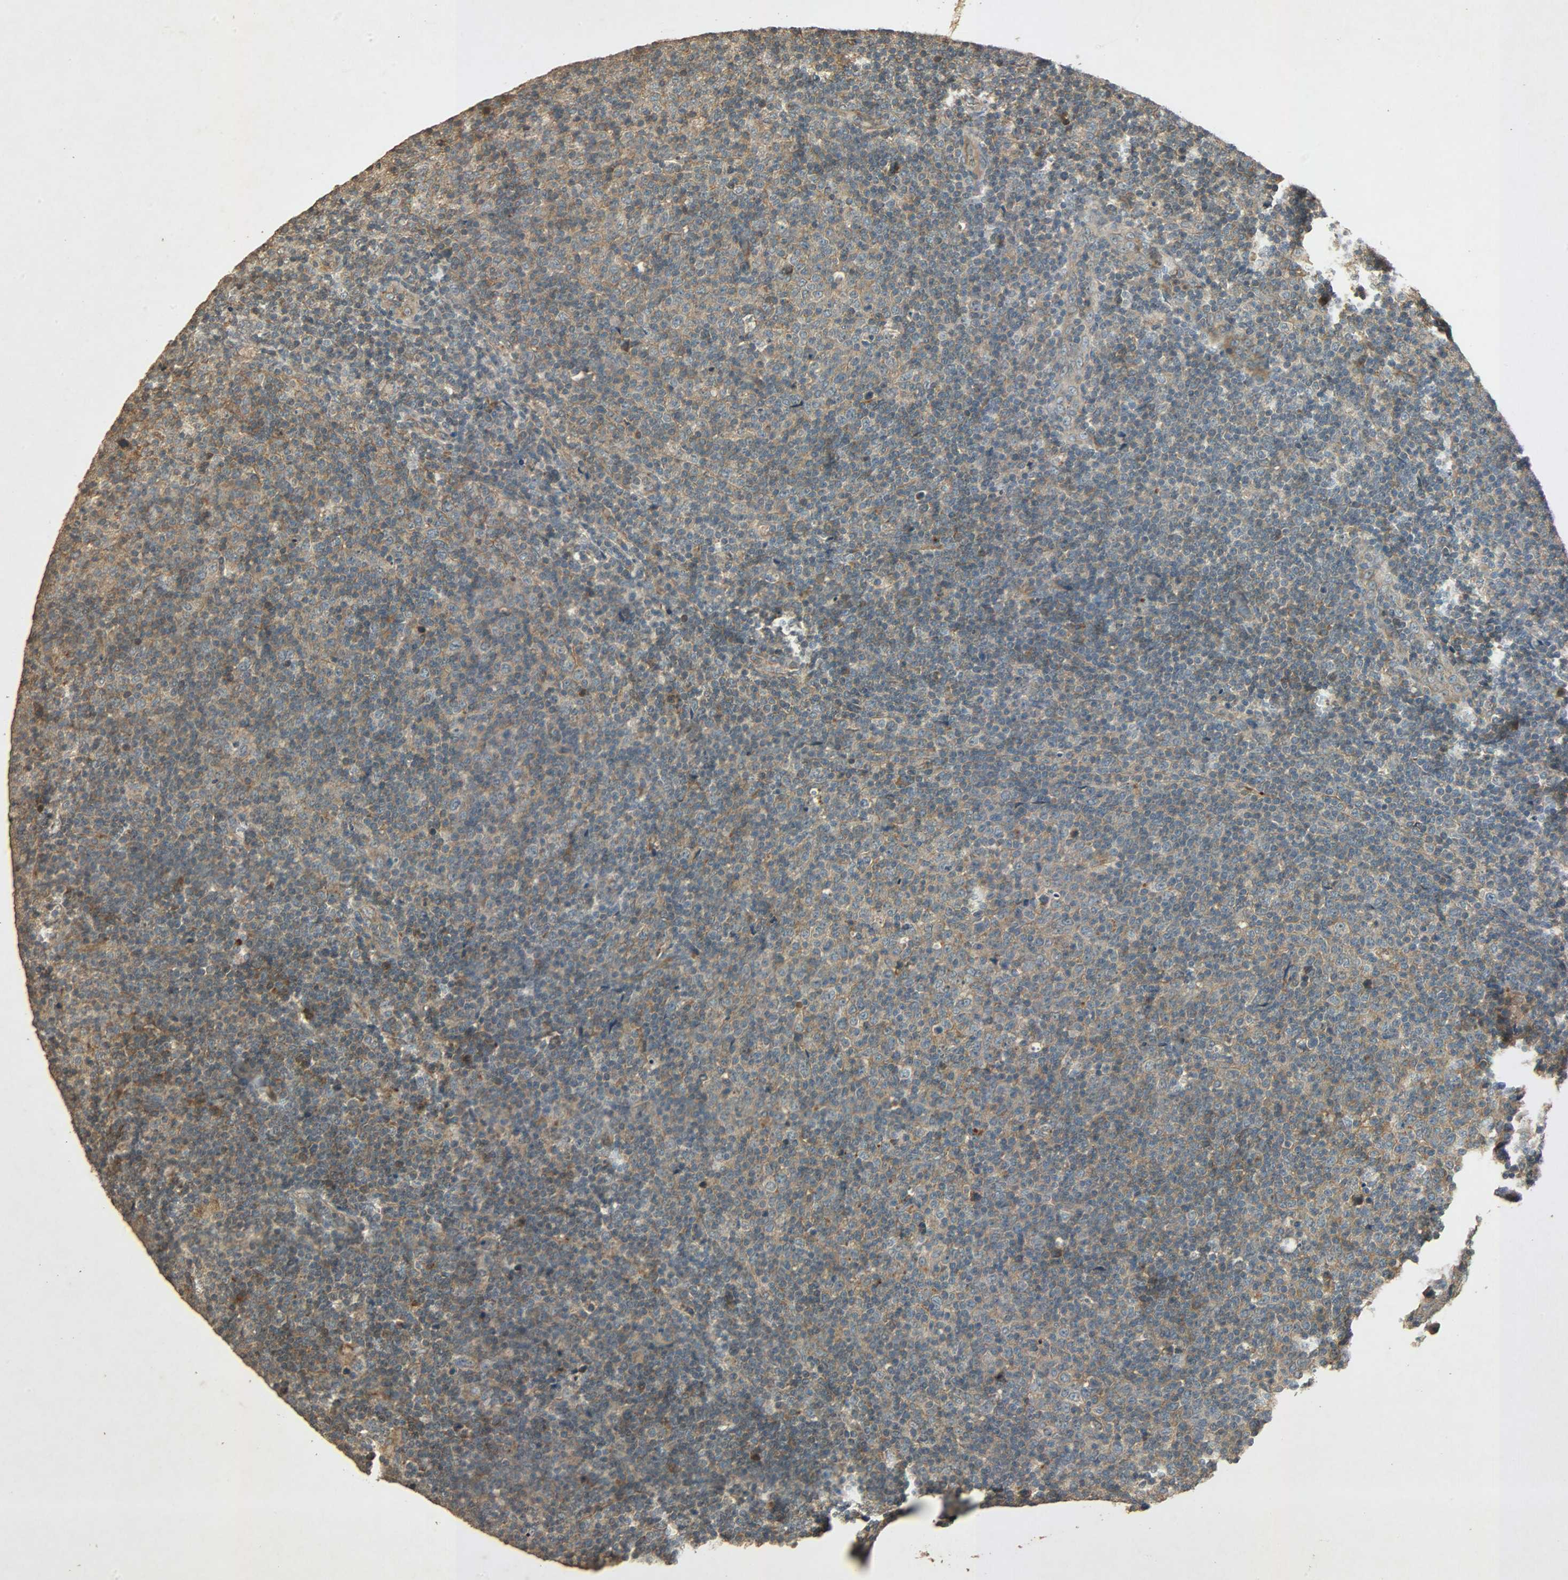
{"staining": {"intensity": "moderate", "quantity": ">75%", "location": "cytoplasmic/membranous"}, "tissue": "lymphoma", "cell_type": "Tumor cells", "image_type": "cancer", "snomed": [{"axis": "morphology", "description": "Malignant lymphoma, non-Hodgkin's type, Low grade"}, {"axis": "topography", "description": "Lymph node"}], "caption": "A micrograph showing moderate cytoplasmic/membranous staining in approximately >75% of tumor cells in lymphoma, as visualized by brown immunohistochemical staining.", "gene": "ATP2B1", "patient": {"sex": "male", "age": 70}}